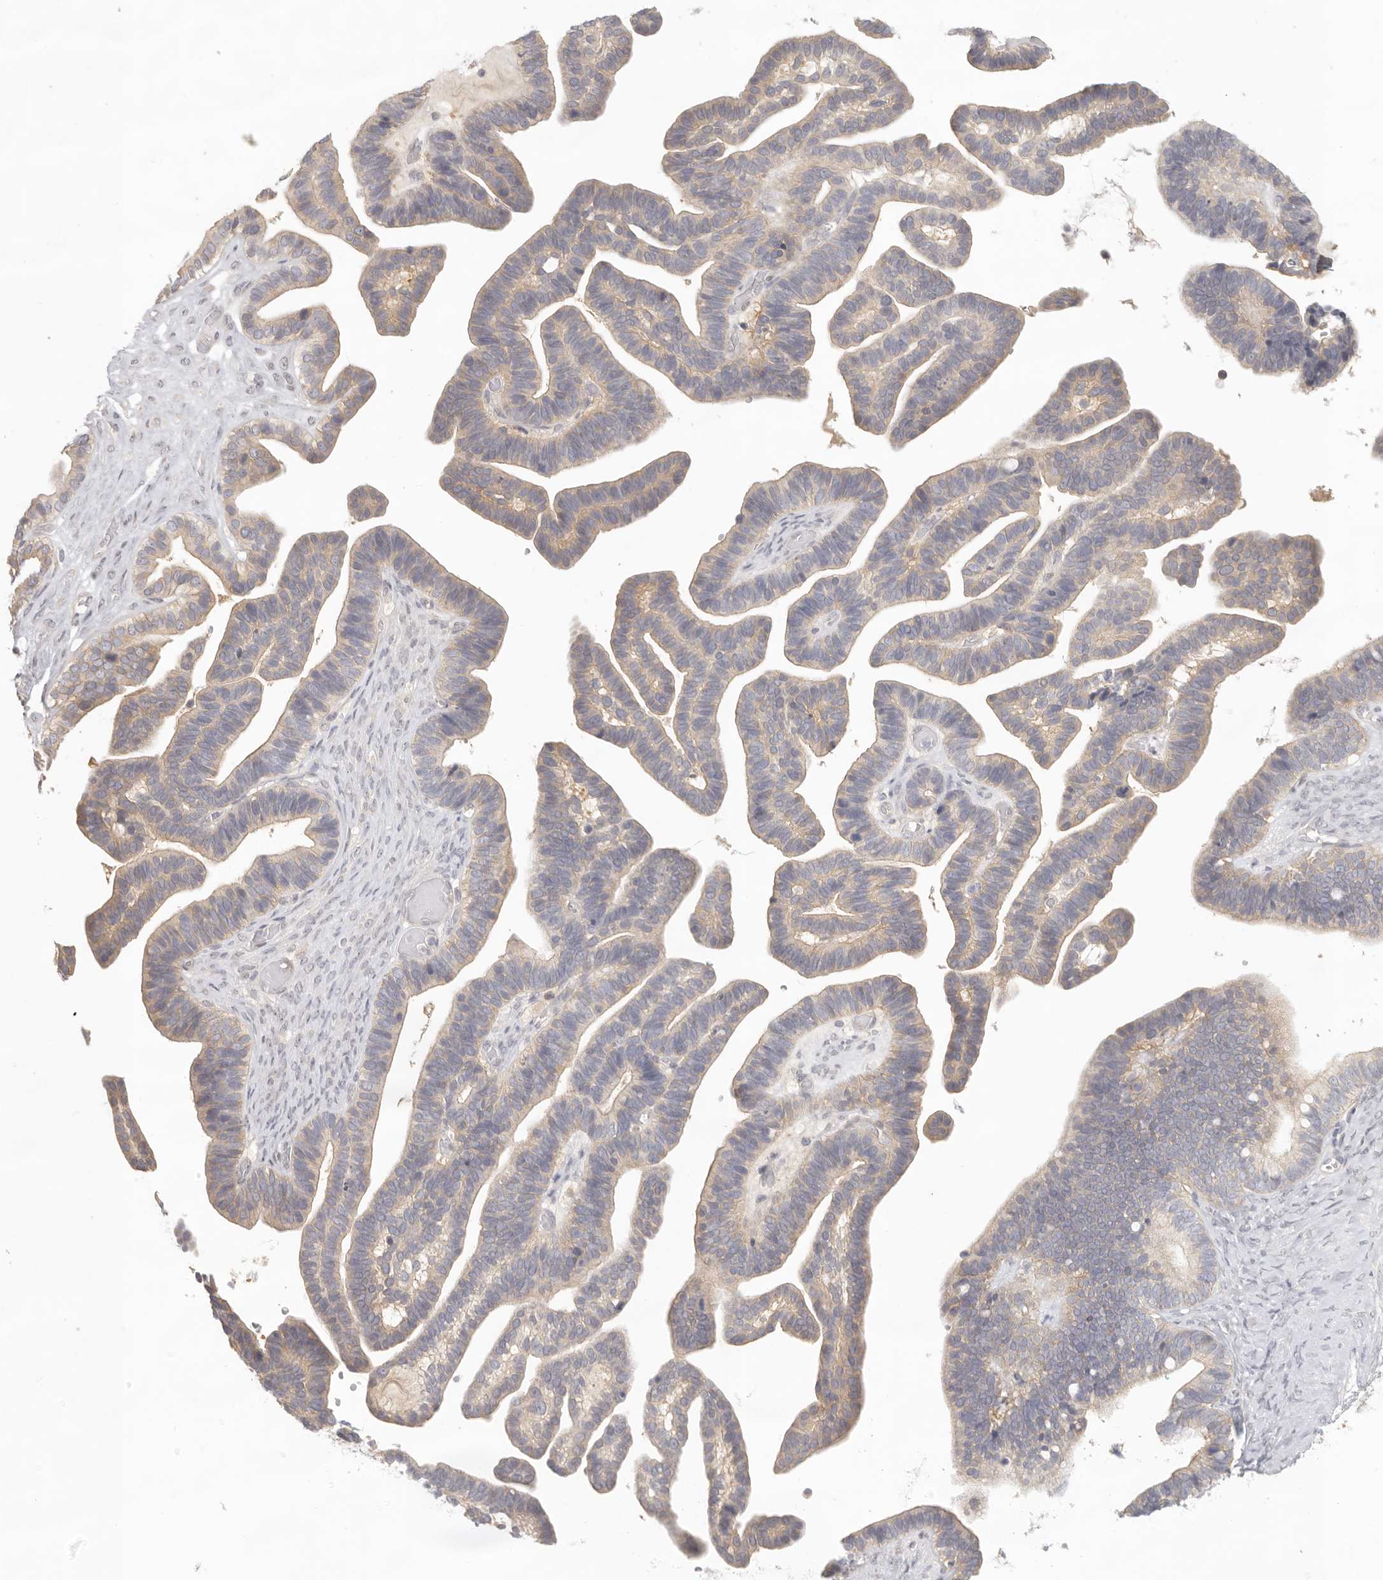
{"staining": {"intensity": "weak", "quantity": "25%-75%", "location": "cytoplasmic/membranous"}, "tissue": "ovarian cancer", "cell_type": "Tumor cells", "image_type": "cancer", "snomed": [{"axis": "morphology", "description": "Cystadenocarcinoma, serous, NOS"}, {"axis": "topography", "description": "Ovary"}], "caption": "Protein staining of serous cystadenocarcinoma (ovarian) tissue shows weak cytoplasmic/membranous expression in approximately 25%-75% of tumor cells.", "gene": "AHDC1", "patient": {"sex": "female", "age": 56}}